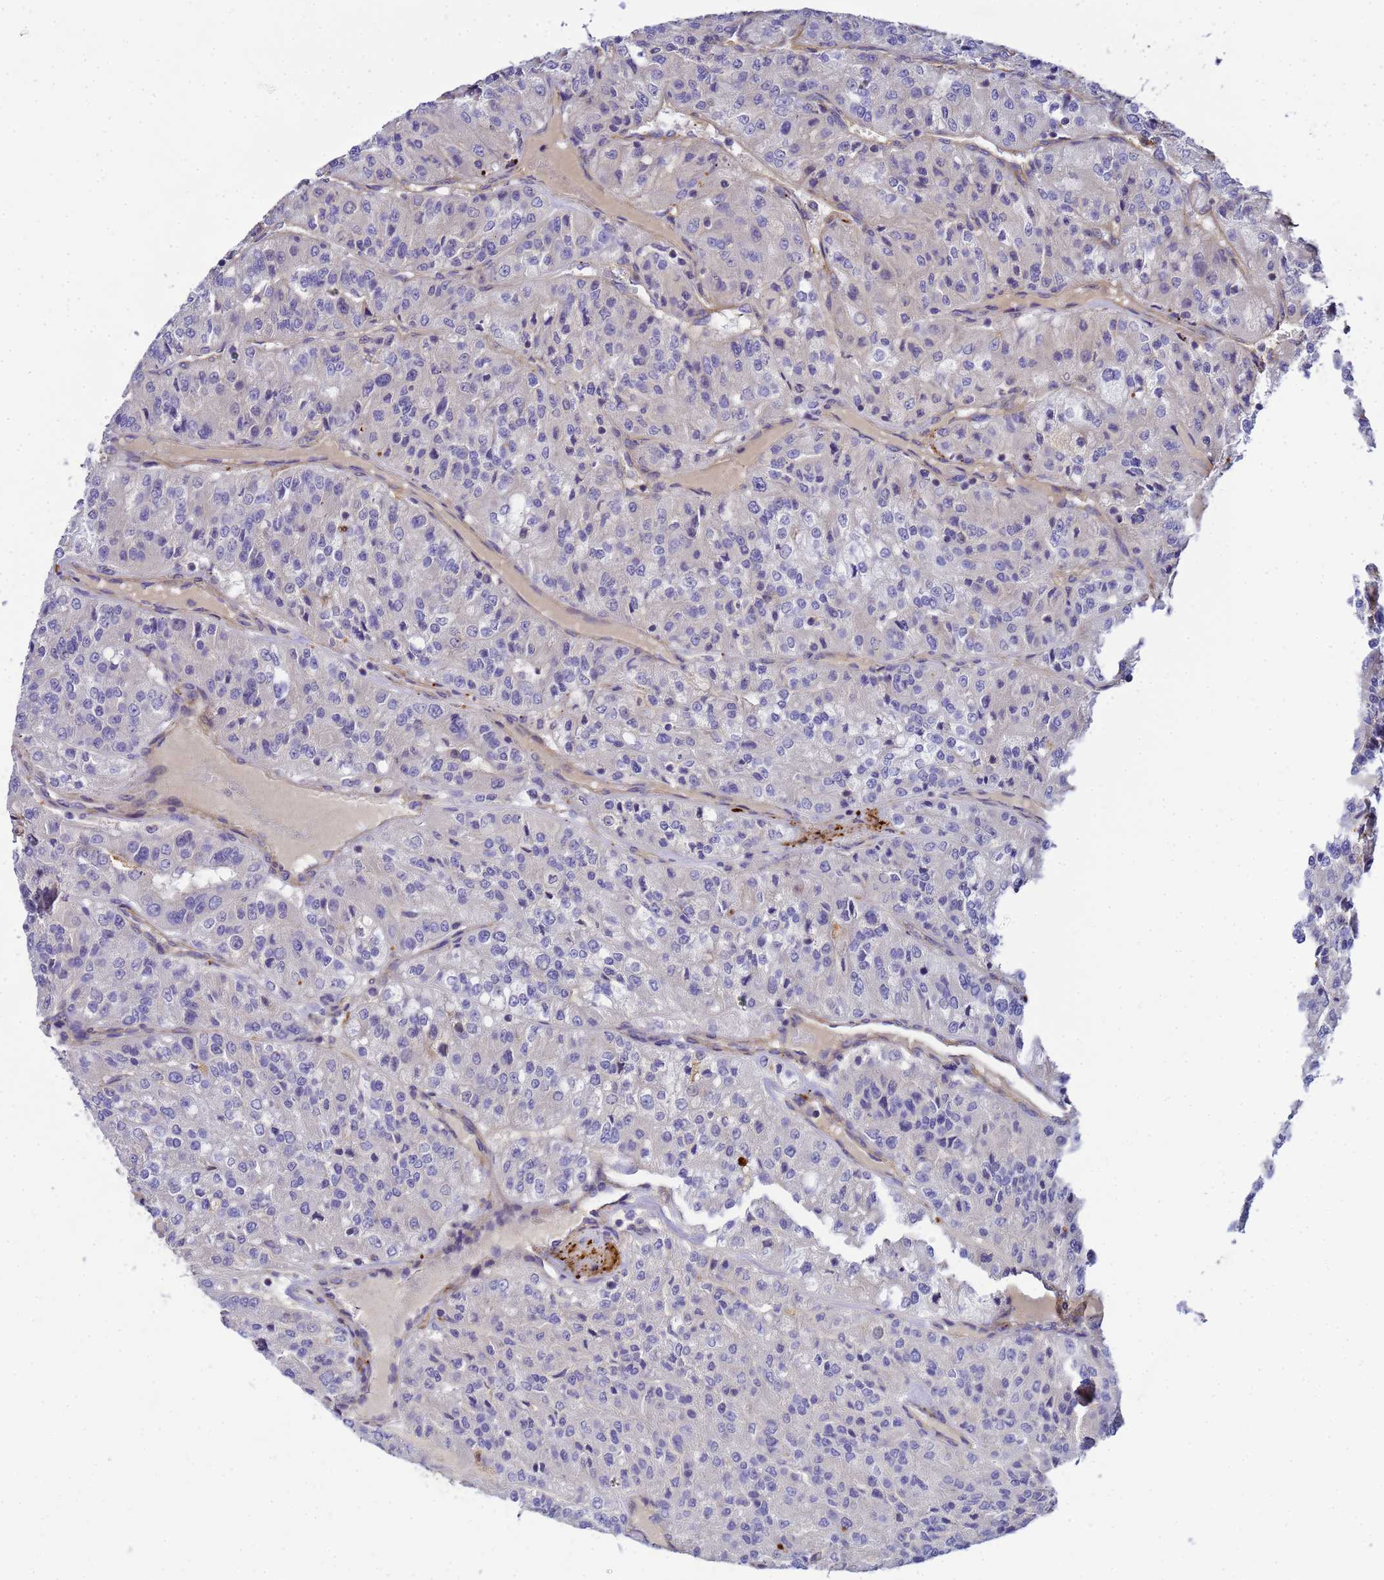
{"staining": {"intensity": "negative", "quantity": "none", "location": "none"}, "tissue": "renal cancer", "cell_type": "Tumor cells", "image_type": "cancer", "snomed": [{"axis": "morphology", "description": "Adenocarcinoma, NOS"}, {"axis": "topography", "description": "Kidney"}], "caption": "High magnification brightfield microscopy of renal cancer (adenocarcinoma) stained with DAB (brown) and counterstained with hematoxylin (blue): tumor cells show no significant positivity.", "gene": "MYL12A", "patient": {"sex": "female", "age": 63}}